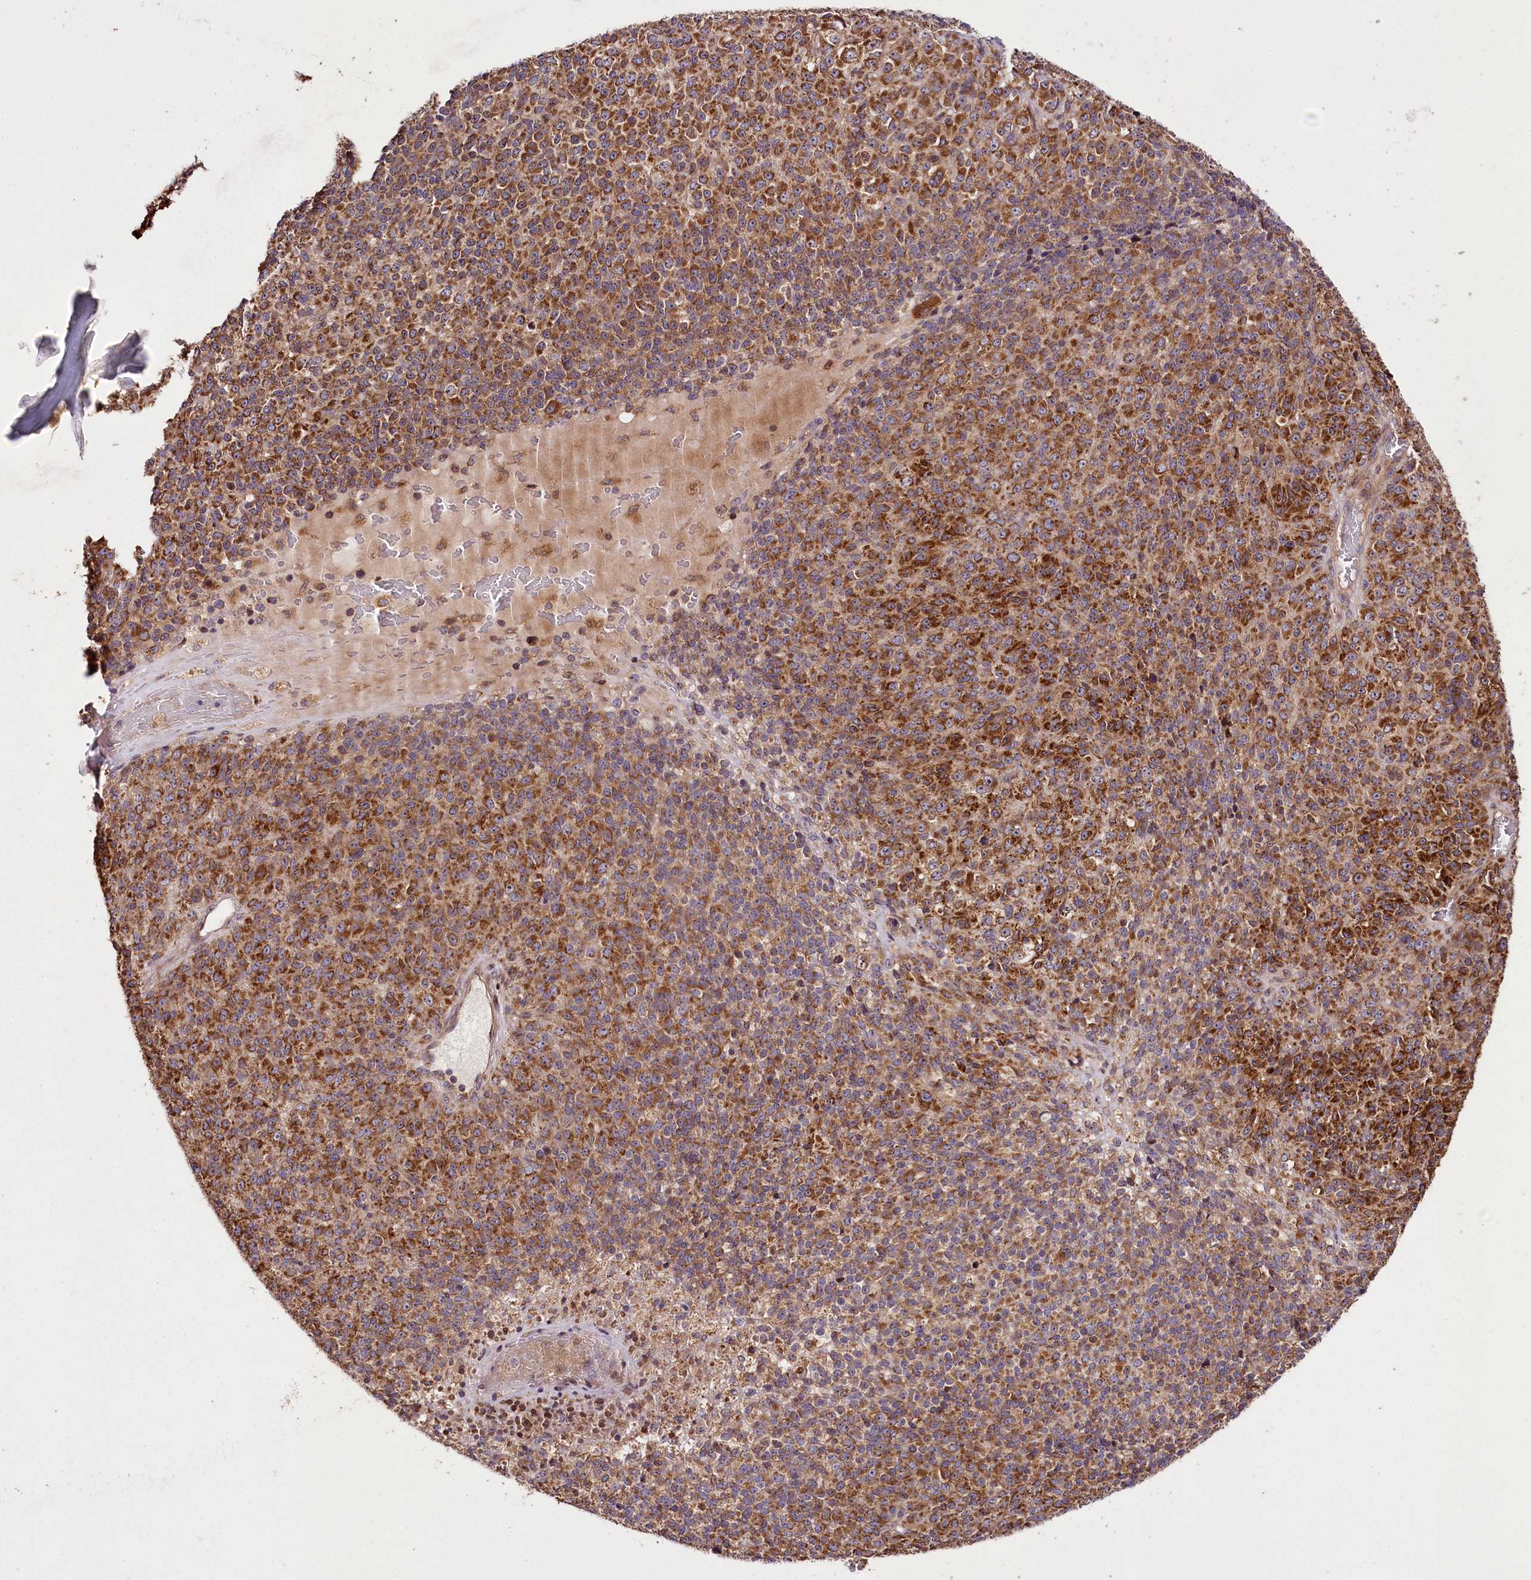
{"staining": {"intensity": "strong", "quantity": ">75%", "location": "cytoplasmic/membranous"}, "tissue": "melanoma", "cell_type": "Tumor cells", "image_type": "cancer", "snomed": [{"axis": "morphology", "description": "Malignant melanoma, Metastatic site"}, {"axis": "topography", "description": "Brain"}], "caption": "Malignant melanoma (metastatic site) stained with a brown dye reveals strong cytoplasmic/membranous positive staining in approximately >75% of tumor cells.", "gene": "RAB7A", "patient": {"sex": "female", "age": 56}}